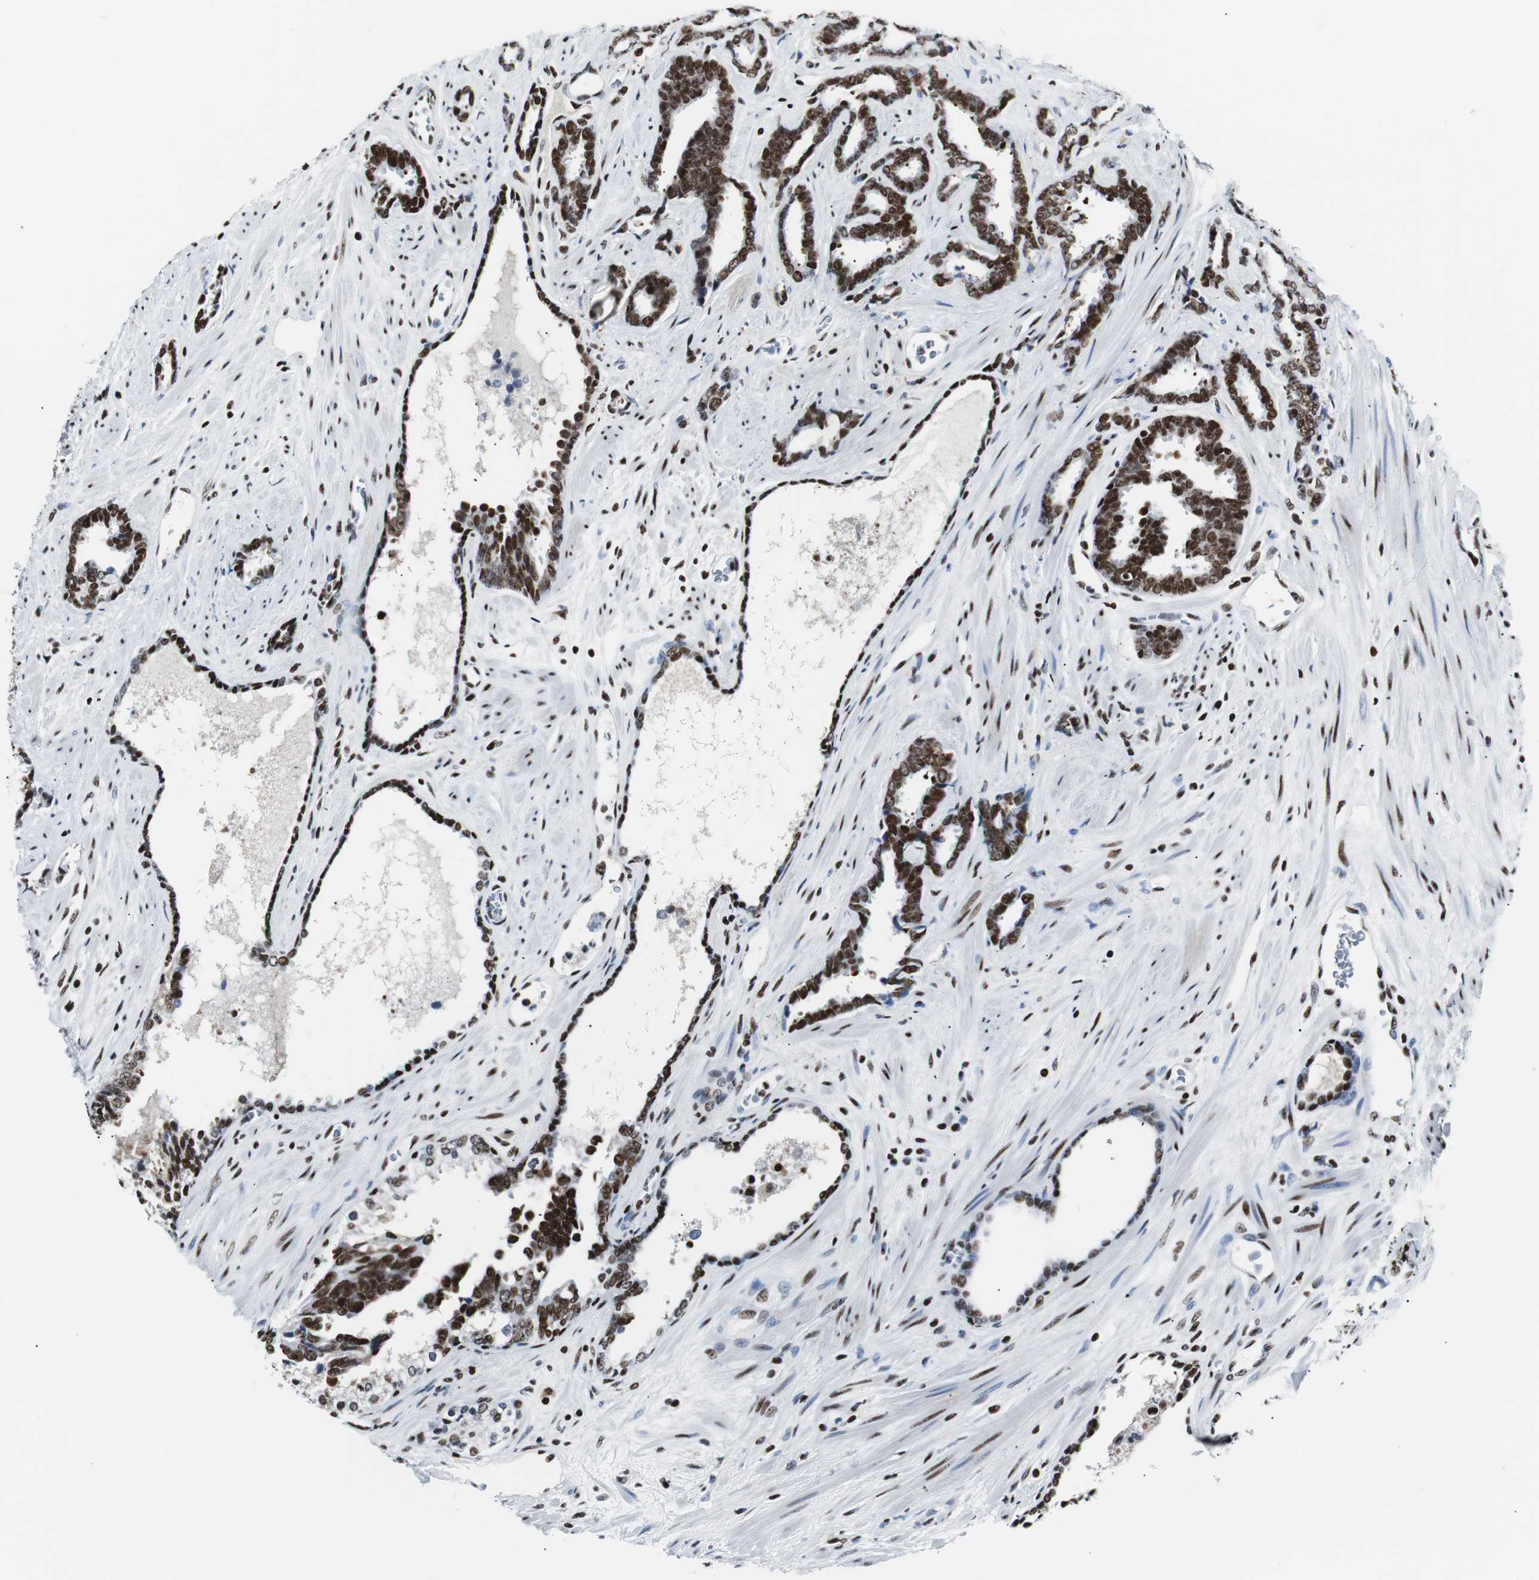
{"staining": {"intensity": "strong", "quantity": ">75%", "location": "nuclear"}, "tissue": "prostate cancer", "cell_type": "Tumor cells", "image_type": "cancer", "snomed": [{"axis": "morphology", "description": "Adenocarcinoma, High grade"}, {"axis": "topography", "description": "Prostate"}], "caption": "Protein expression analysis of prostate high-grade adenocarcinoma shows strong nuclear expression in approximately >75% of tumor cells.", "gene": "NCL", "patient": {"sex": "male", "age": 67}}